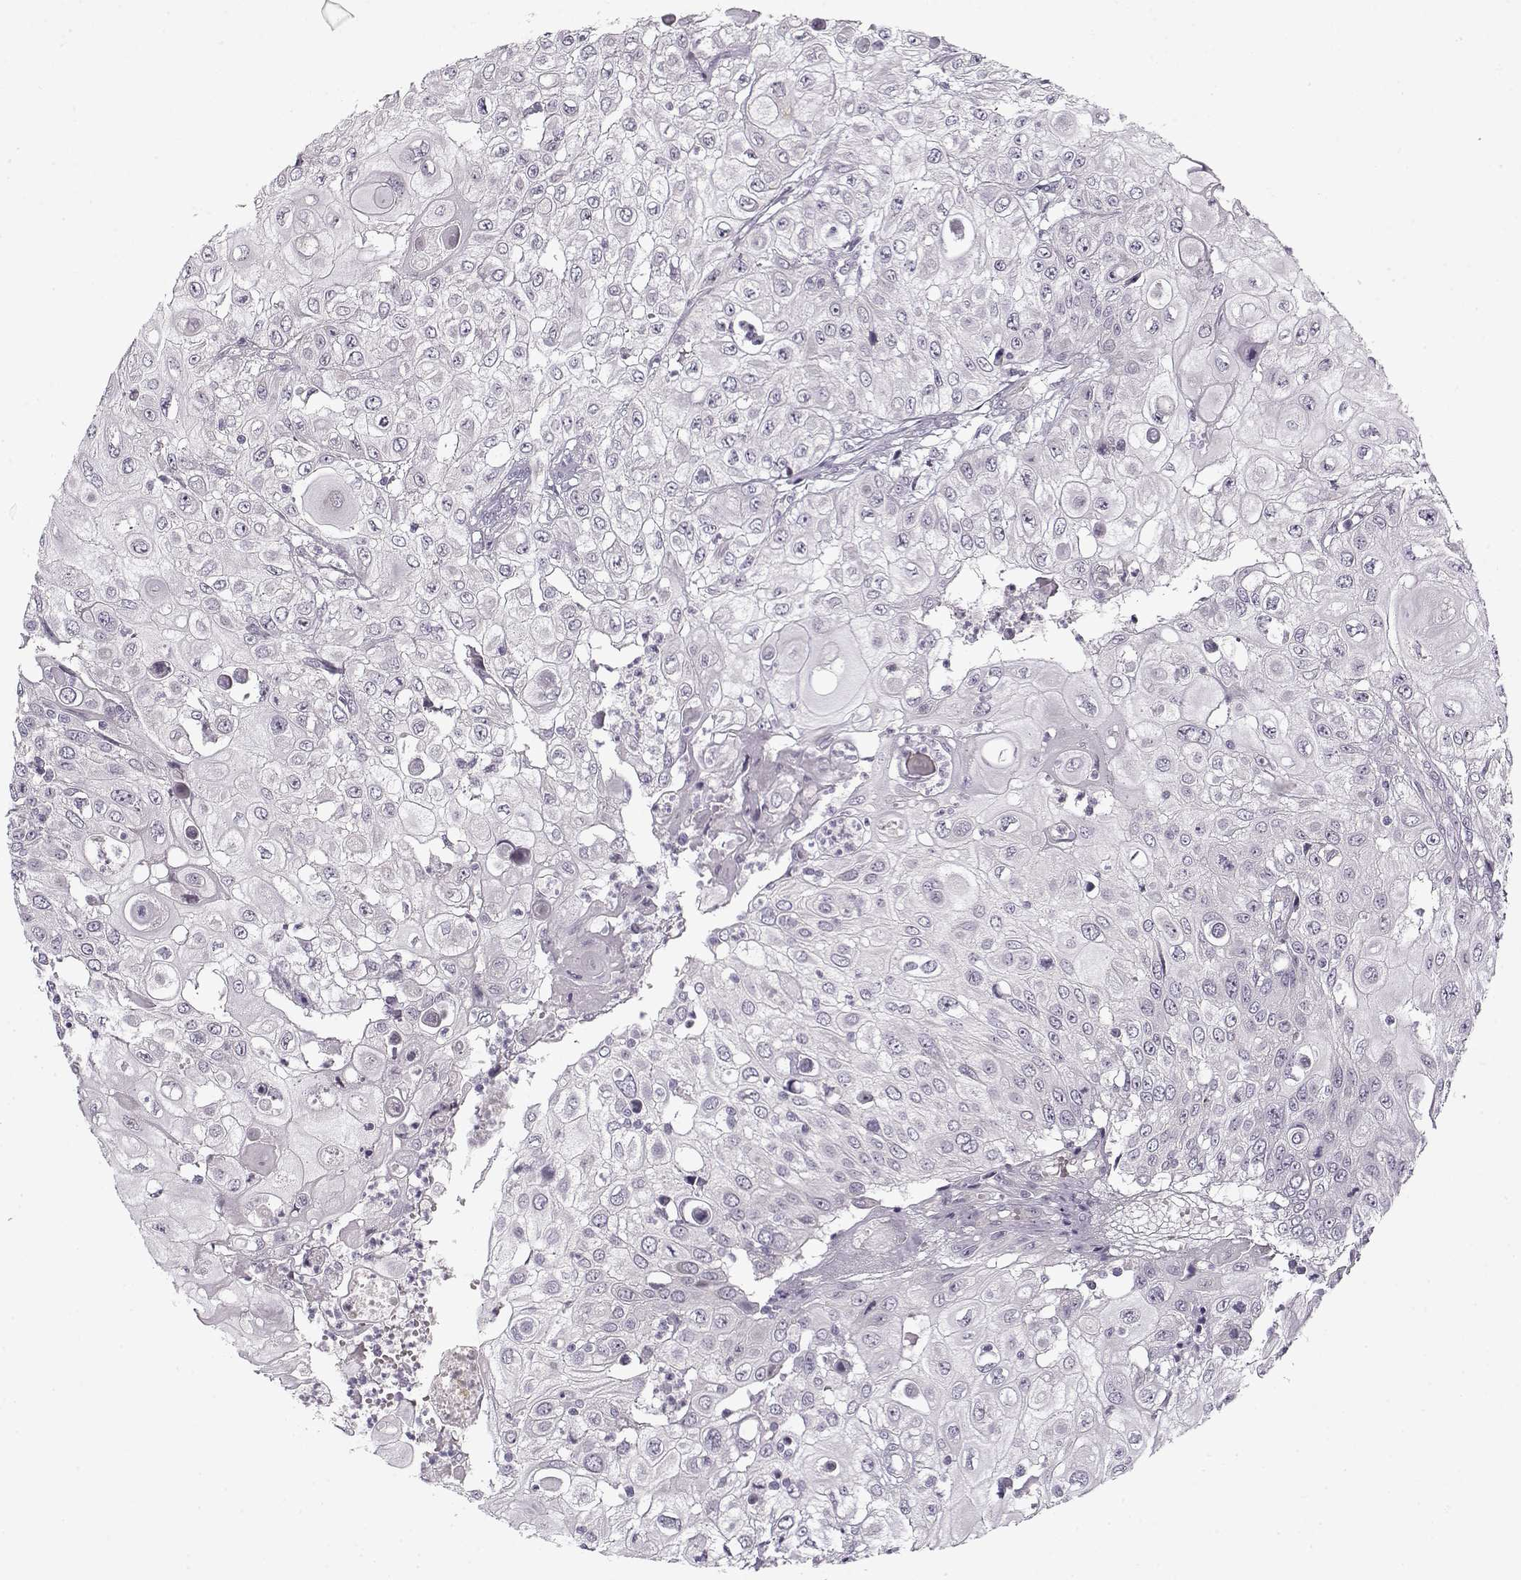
{"staining": {"intensity": "negative", "quantity": "none", "location": "none"}, "tissue": "urothelial cancer", "cell_type": "Tumor cells", "image_type": "cancer", "snomed": [{"axis": "morphology", "description": "Urothelial carcinoma, High grade"}, {"axis": "topography", "description": "Urinary bladder"}], "caption": "Immunohistochemical staining of human urothelial carcinoma (high-grade) displays no significant positivity in tumor cells. (DAB (3,3'-diaminobenzidine) immunohistochemistry with hematoxylin counter stain).", "gene": "PNMT", "patient": {"sex": "female", "age": 79}}